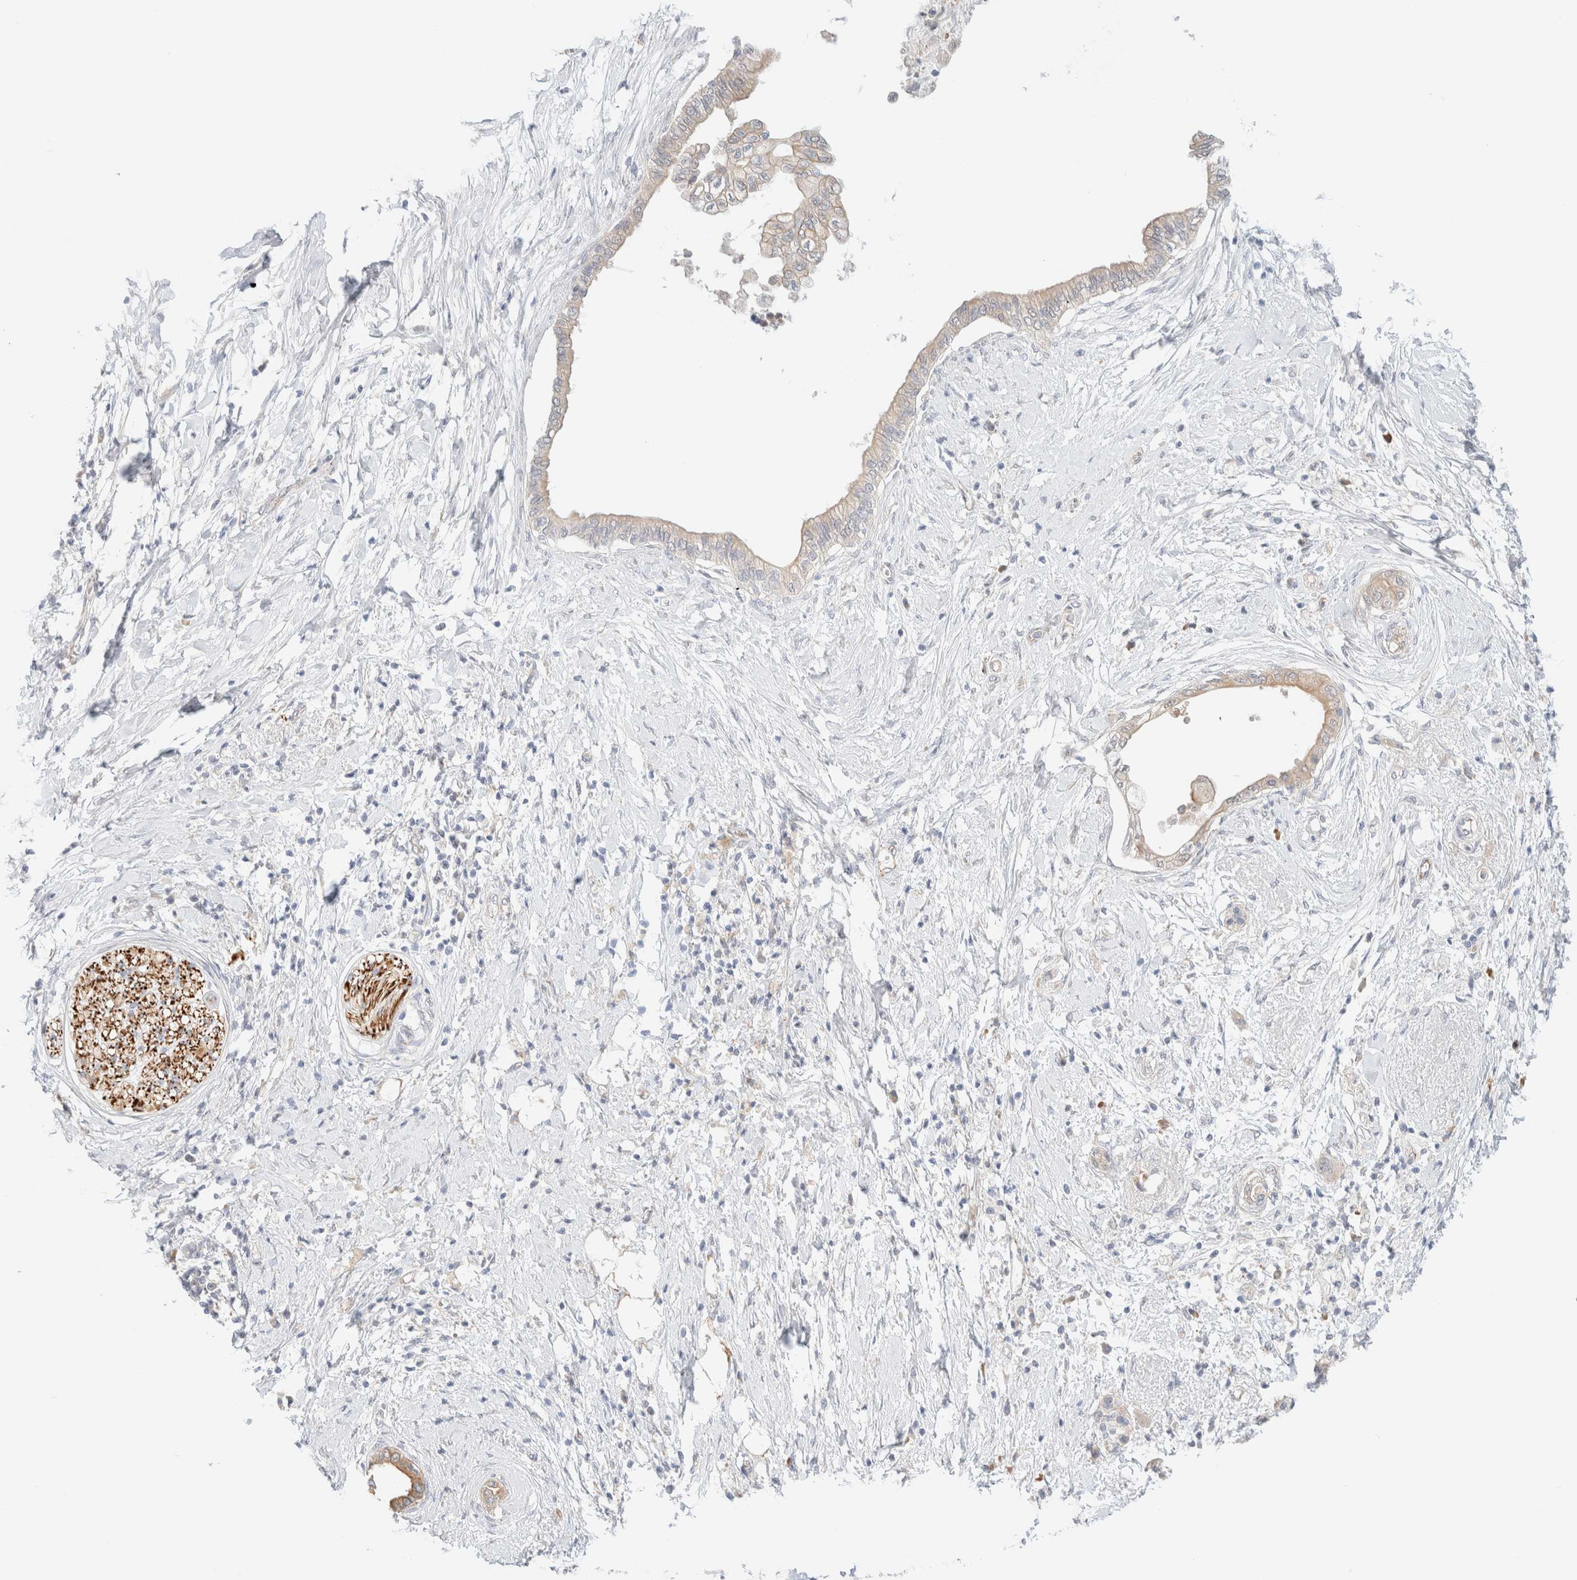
{"staining": {"intensity": "weak", "quantity": ">75%", "location": "cytoplasmic/membranous"}, "tissue": "pancreatic cancer", "cell_type": "Tumor cells", "image_type": "cancer", "snomed": [{"axis": "morphology", "description": "Normal tissue, NOS"}, {"axis": "morphology", "description": "Adenocarcinoma, NOS"}, {"axis": "topography", "description": "Pancreas"}, {"axis": "topography", "description": "Duodenum"}], "caption": "Pancreatic cancer (adenocarcinoma) stained for a protein demonstrates weak cytoplasmic/membranous positivity in tumor cells.", "gene": "UNC13B", "patient": {"sex": "female", "age": 60}}